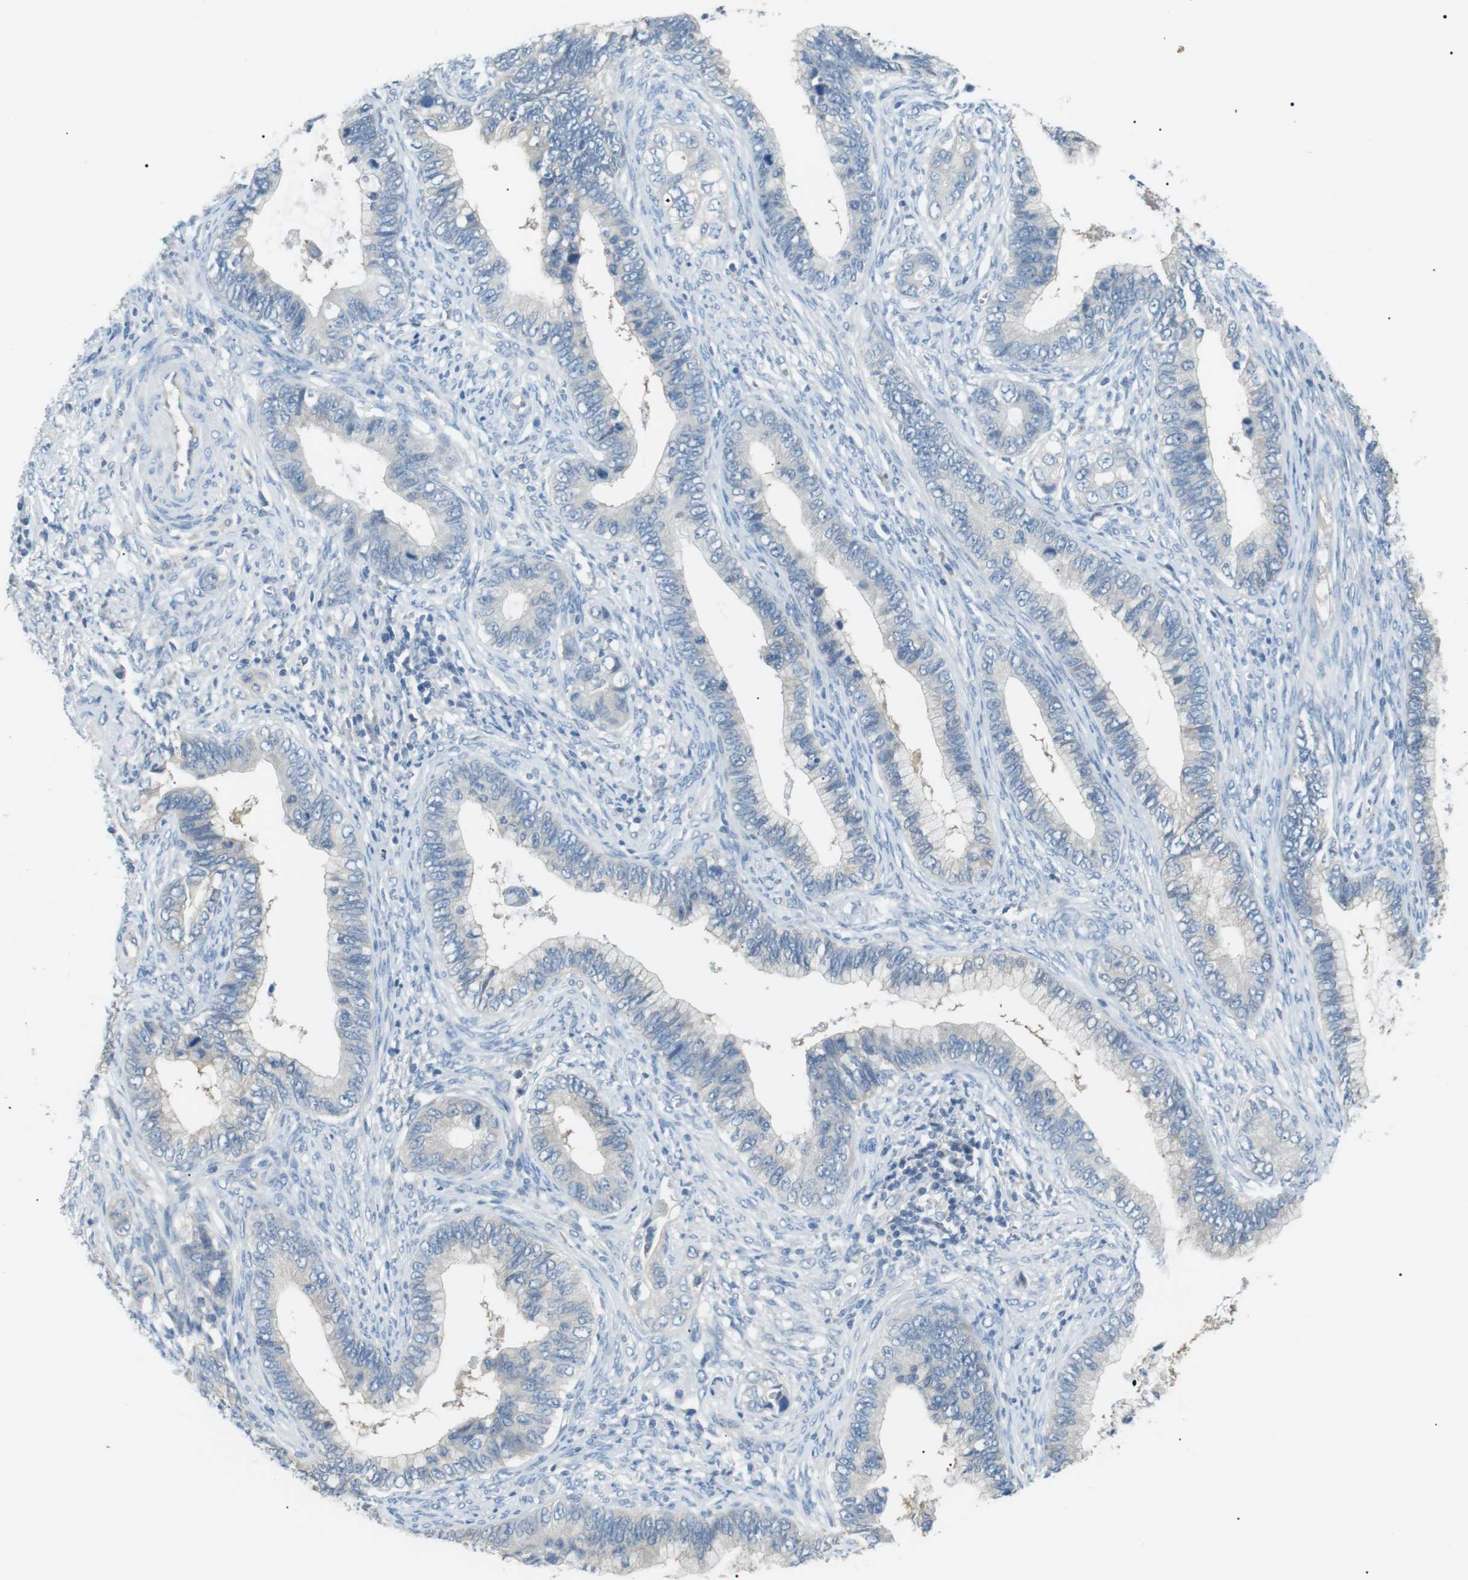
{"staining": {"intensity": "negative", "quantity": "none", "location": "none"}, "tissue": "cervical cancer", "cell_type": "Tumor cells", "image_type": "cancer", "snomed": [{"axis": "morphology", "description": "Adenocarcinoma, NOS"}, {"axis": "topography", "description": "Cervix"}], "caption": "This is an immunohistochemistry micrograph of cervical adenocarcinoma. There is no positivity in tumor cells.", "gene": "CDH26", "patient": {"sex": "female", "age": 44}}